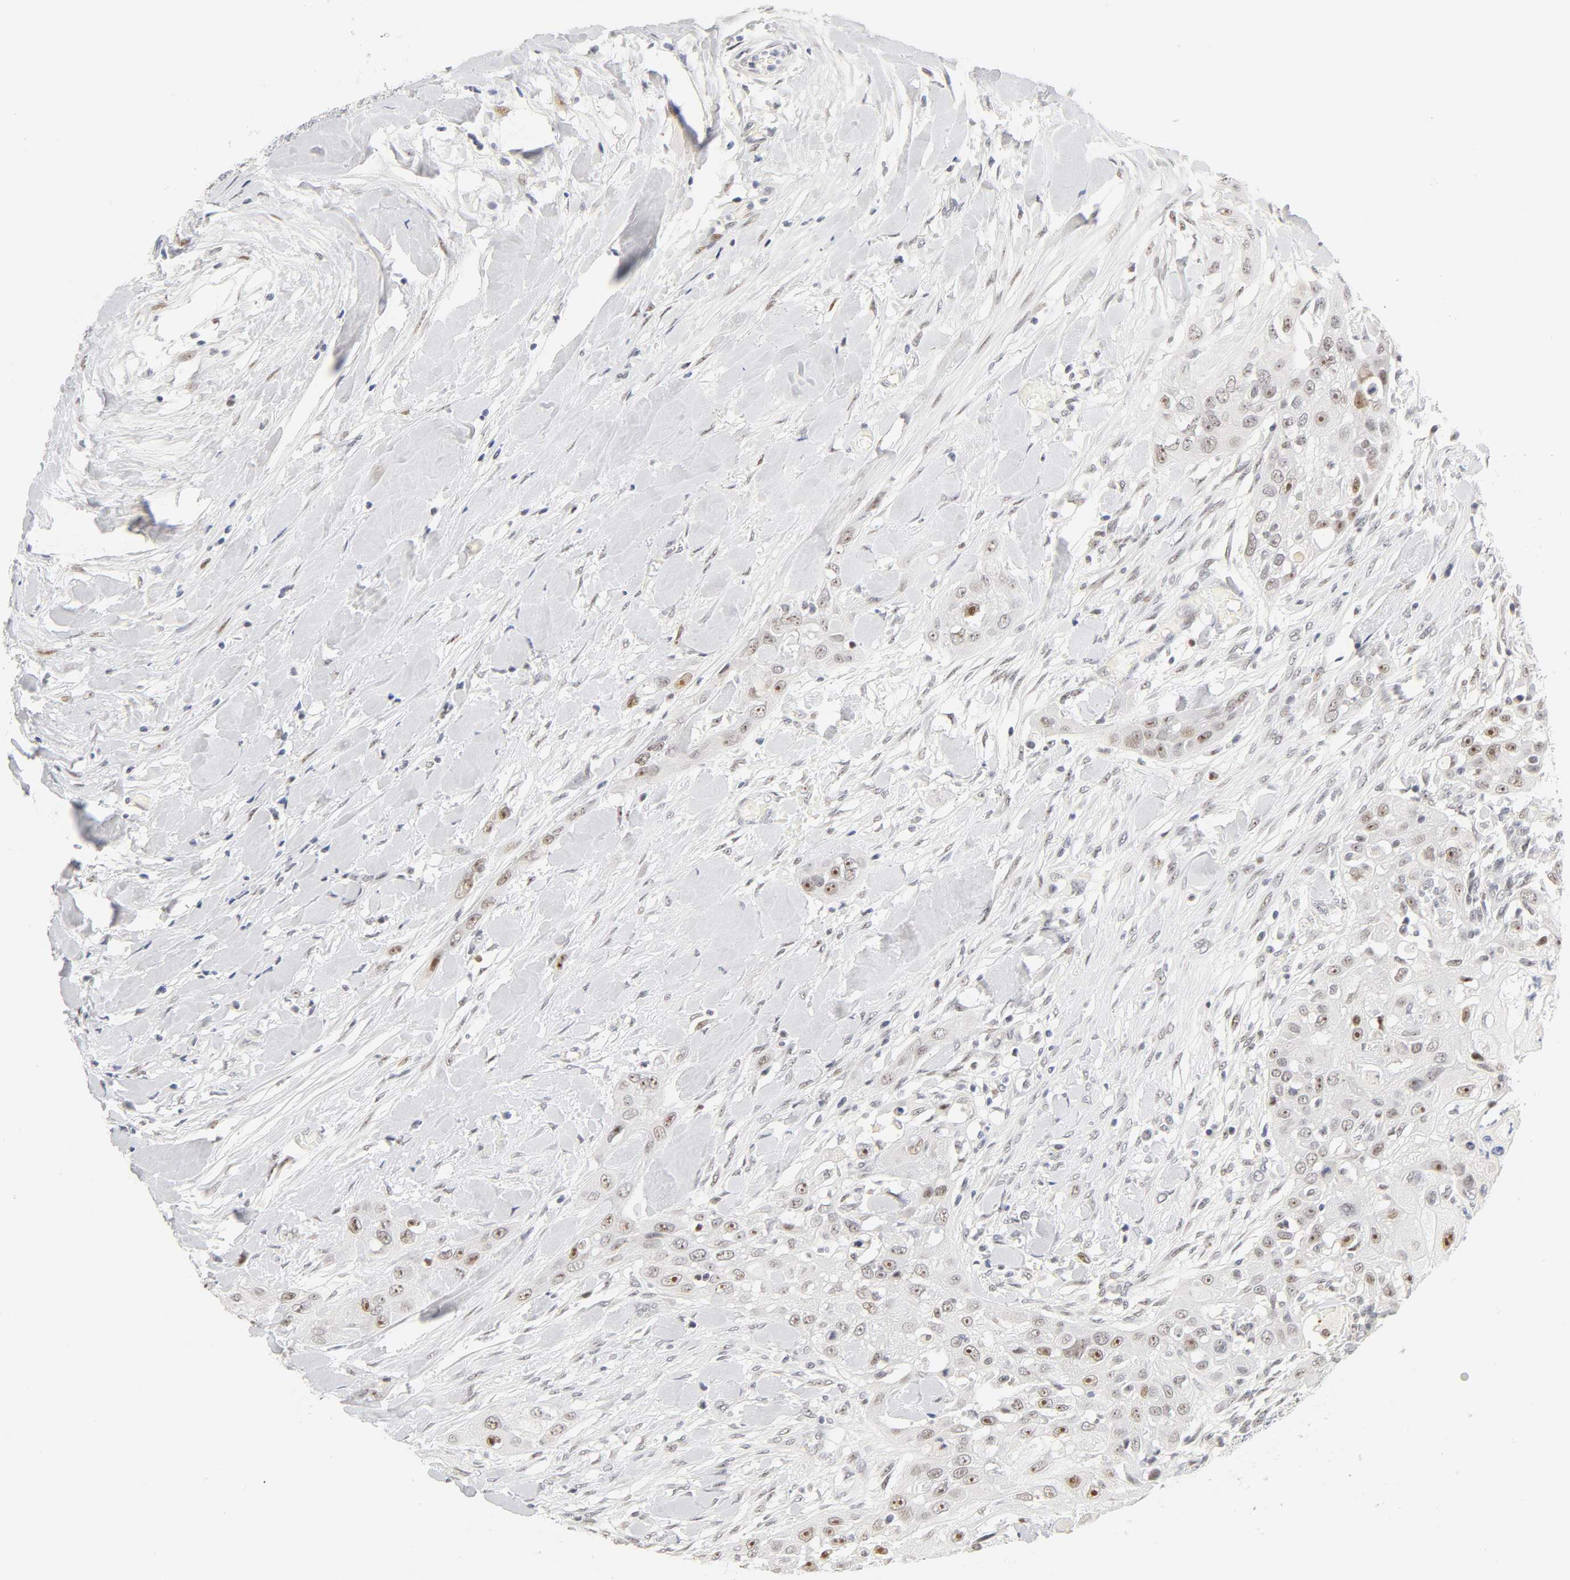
{"staining": {"intensity": "moderate", "quantity": "25%-75%", "location": "nuclear"}, "tissue": "head and neck cancer", "cell_type": "Tumor cells", "image_type": "cancer", "snomed": [{"axis": "morphology", "description": "Neoplasm, malignant, NOS"}, {"axis": "topography", "description": "Salivary gland"}, {"axis": "topography", "description": "Head-Neck"}], "caption": "Head and neck neoplasm (malignant) stained with DAB (3,3'-diaminobenzidine) immunohistochemistry displays medium levels of moderate nuclear staining in about 25%-75% of tumor cells.", "gene": "MNAT1", "patient": {"sex": "male", "age": 43}}